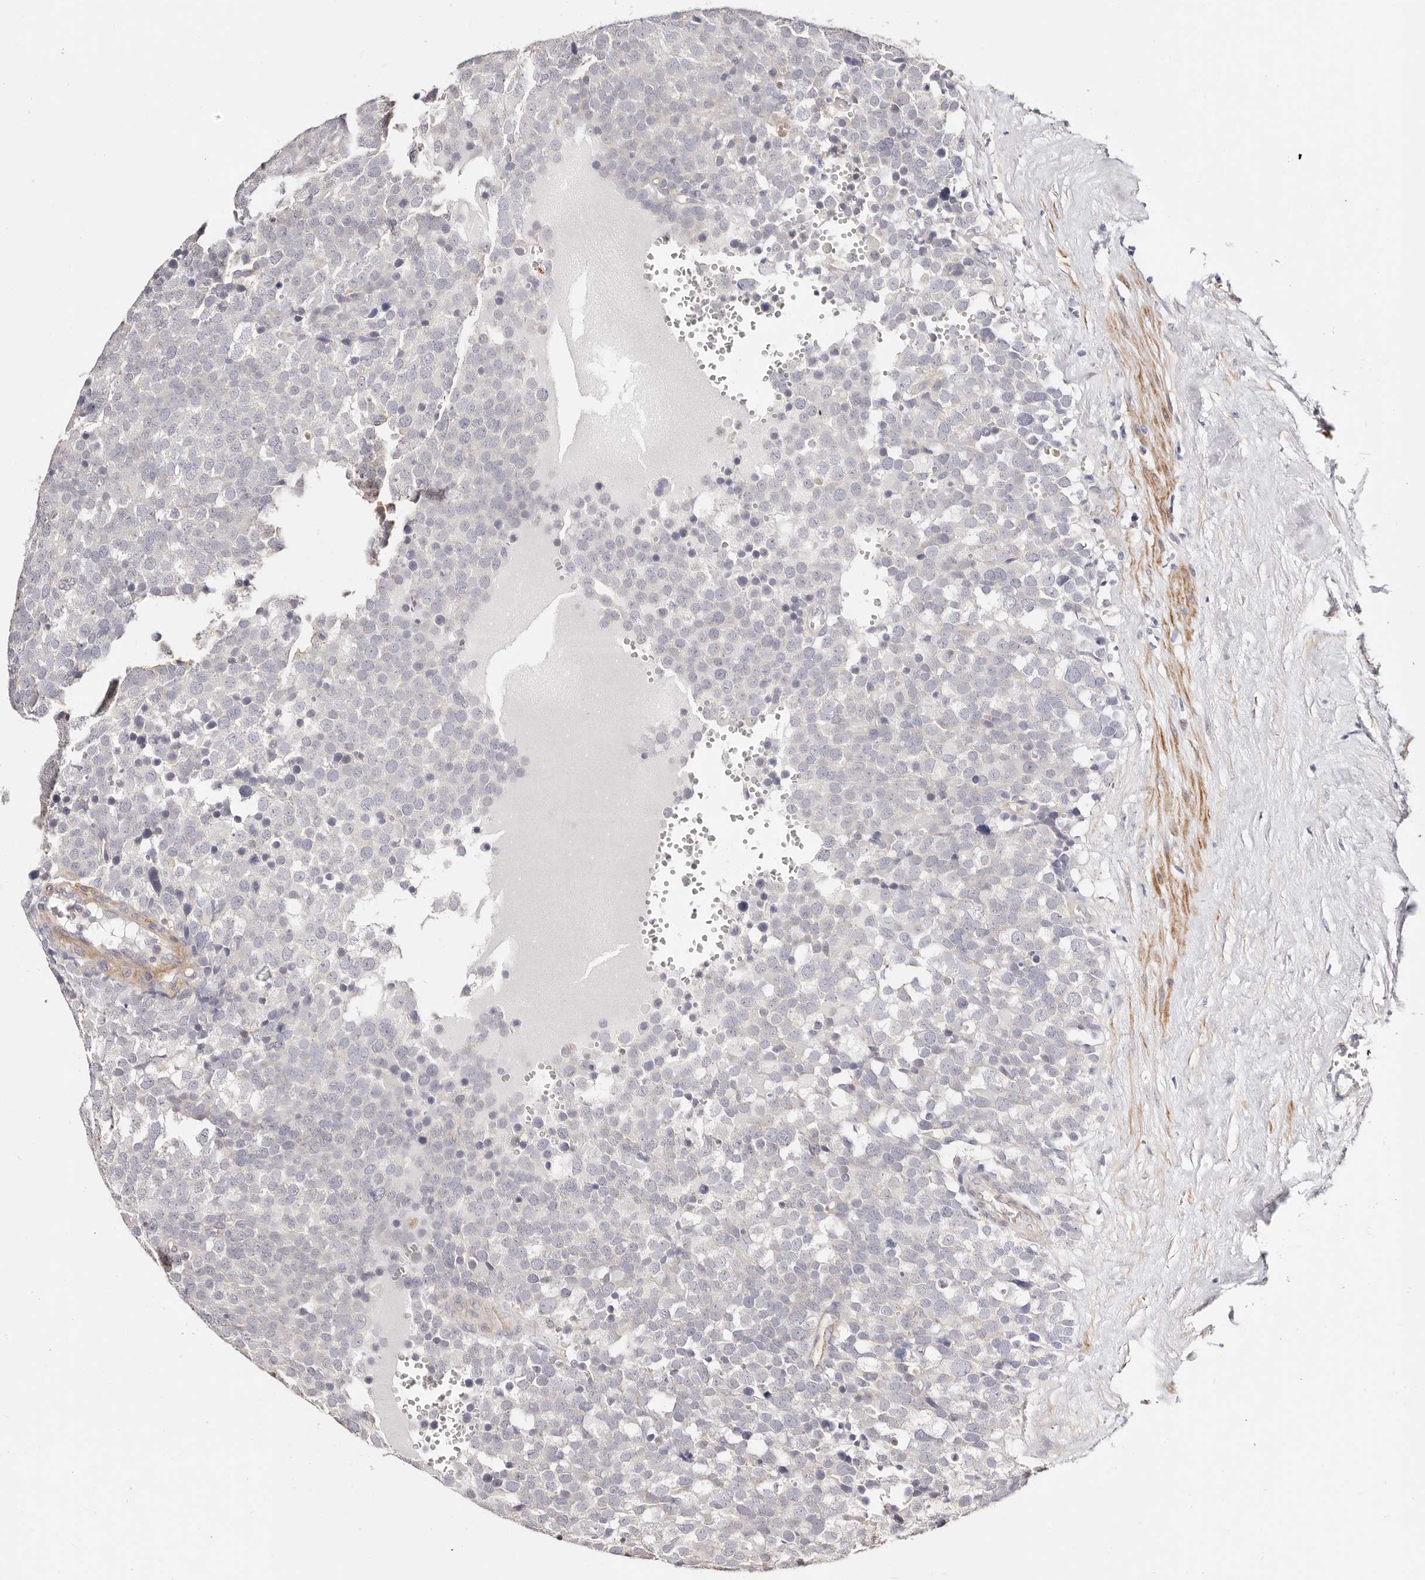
{"staining": {"intensity": "negative", "quantity": "none", "location": "none"}, "tissue": "testis cancer", "cell_type": "Tumor cells", "image_type": "cancer", "snomed": [{"axis": "morphology", "description": "Seminoma, NOS"}, {"axis": "topography", "description": "Testis"}], "caption": "Immunohistochemistry (IHC) micrograph of seminoma (testis) stained for a protein (brown), which displays no positivity in tumor cells.", "gene": "MAPK1", "patient": {"sex": "male", "age": 71}}